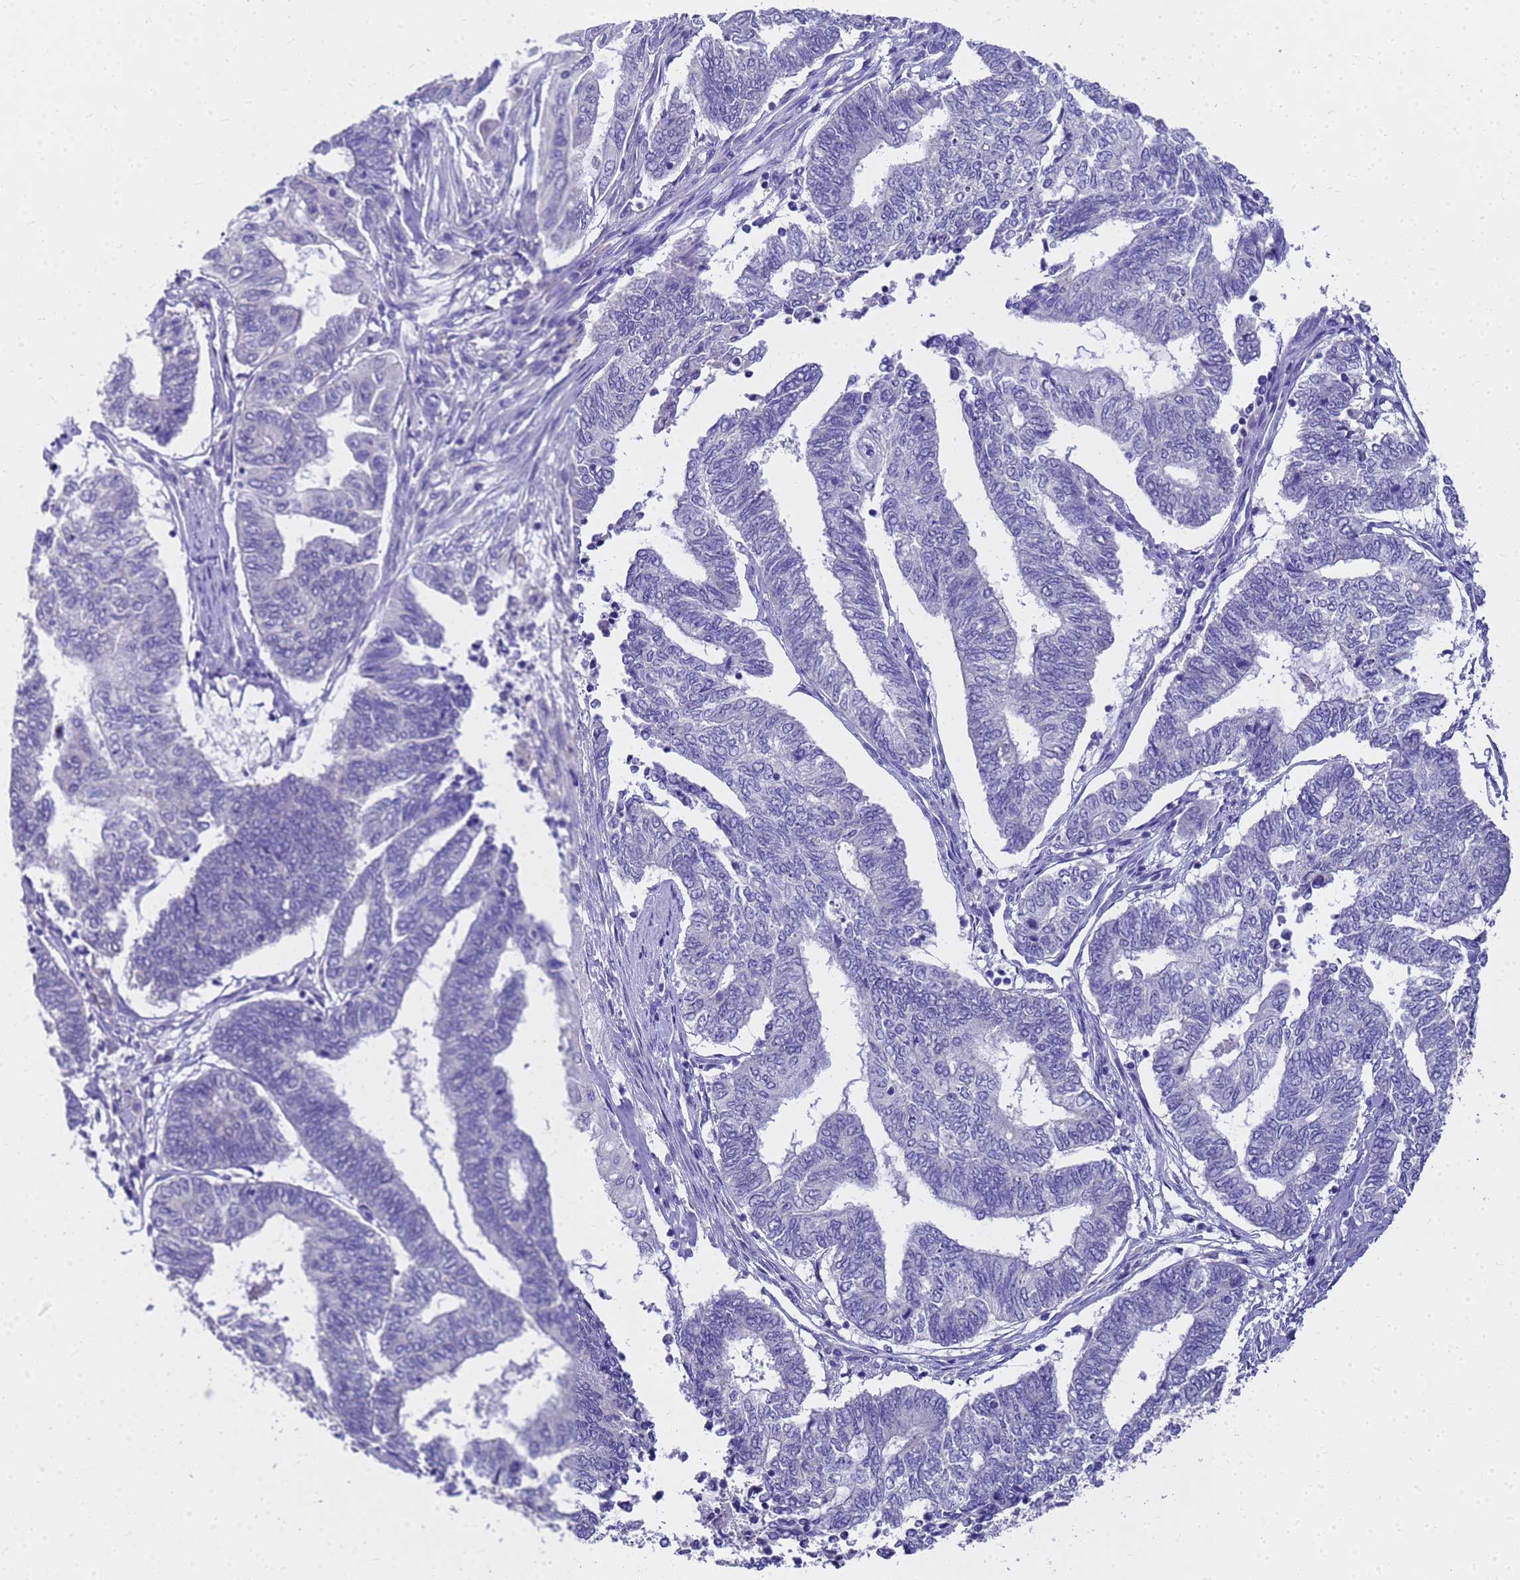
{"staining": {"intensity": "negative", "quantity": "none", "location": "none"}, "tissue": "endometrial cancer", "cell_type": "Tumor cells", "image_type": "cancer", "snomed": [{"axis": "morphology", "description": "Adenocarcinoma, NOS"}, {"axis": "topography", "description": "Uterus"}, {"axis": "topography", "description": "Endometrium"}], "caption": "The photomicrograph shows no staining of tumor cells in endometrial cancer (adenocarcinoma).", "gene": "MS4A13", "patient": {"sex": "female", "age": 70}}